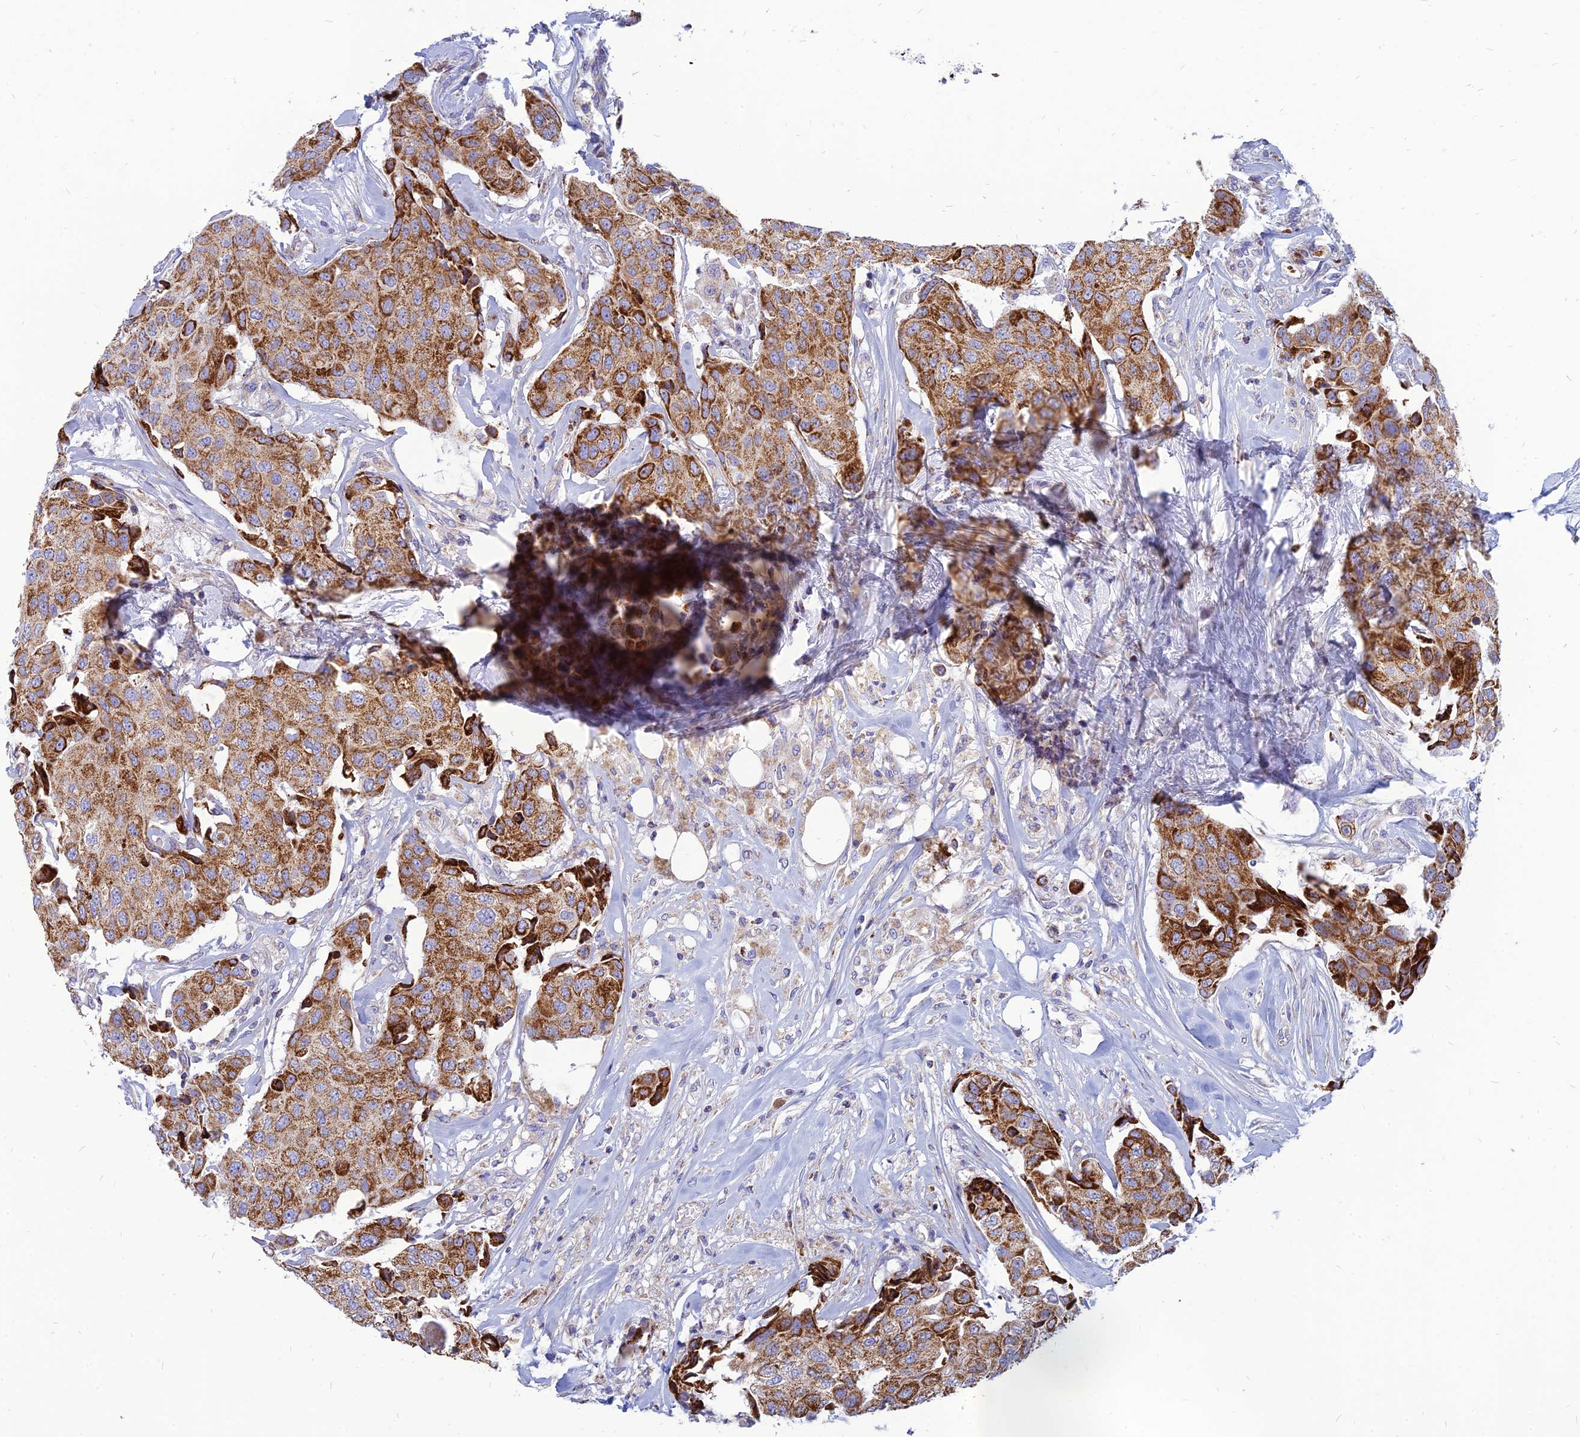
{"staining": {"intensity": "strong", "quantity": ">75%", "location": "cytoplasmic/membranous"}, "tissue": "breast cancer", "cell_type": "Tumor cells", "image_type": "cancer", "snomed": [{"axis": "morphology", "description": "Duct carcinoma"}, {"axis": "topography", "description": "Breast"}], "caption": "The image demonstrates a brown stain indicating the presence of a protein in the cytoplasmic/membranous of tumor cells in intraductal carcinoma (breast).", "gene": "PACC1", "patient": {"sex": "female", "age": 80}}